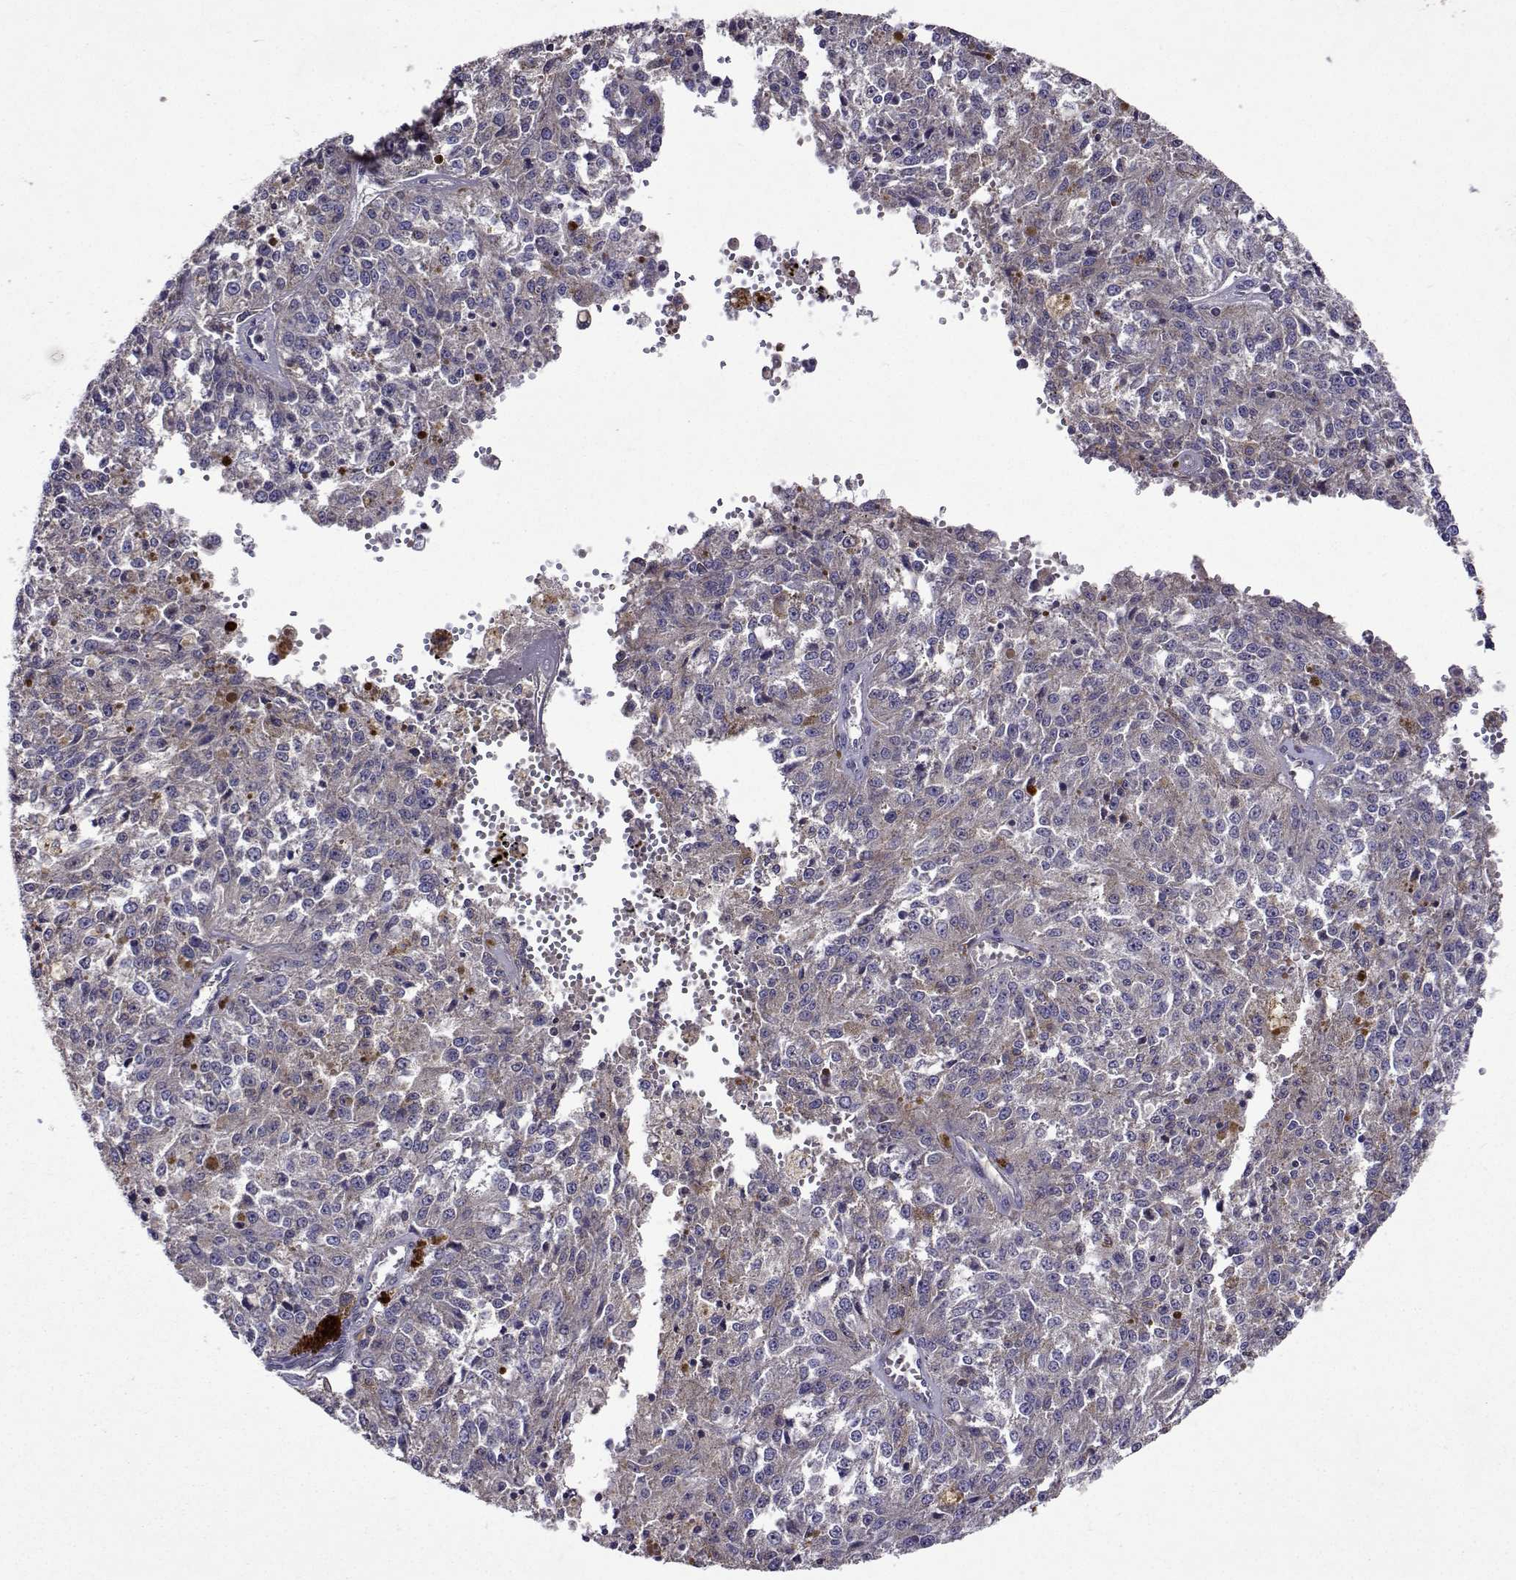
{"staining": {"intensity": "negative", "quantity": "none", "location": "none"}, "tissue": "melanoma", "cell_type": "Tumor cells", "image_type": "cancer", "snomed": [{"axis": "morphology", "description": "Malignant melanoma, Metastatic site"}, {"axis": "topography", "description": "Lymph node"}], "caption": "Immunohistochemistry of malignant melanoma (metastatic site) shows no staining in tumor cells.", "gene": "TARBP2", "patient": {"sex": "female", "age": 64}}